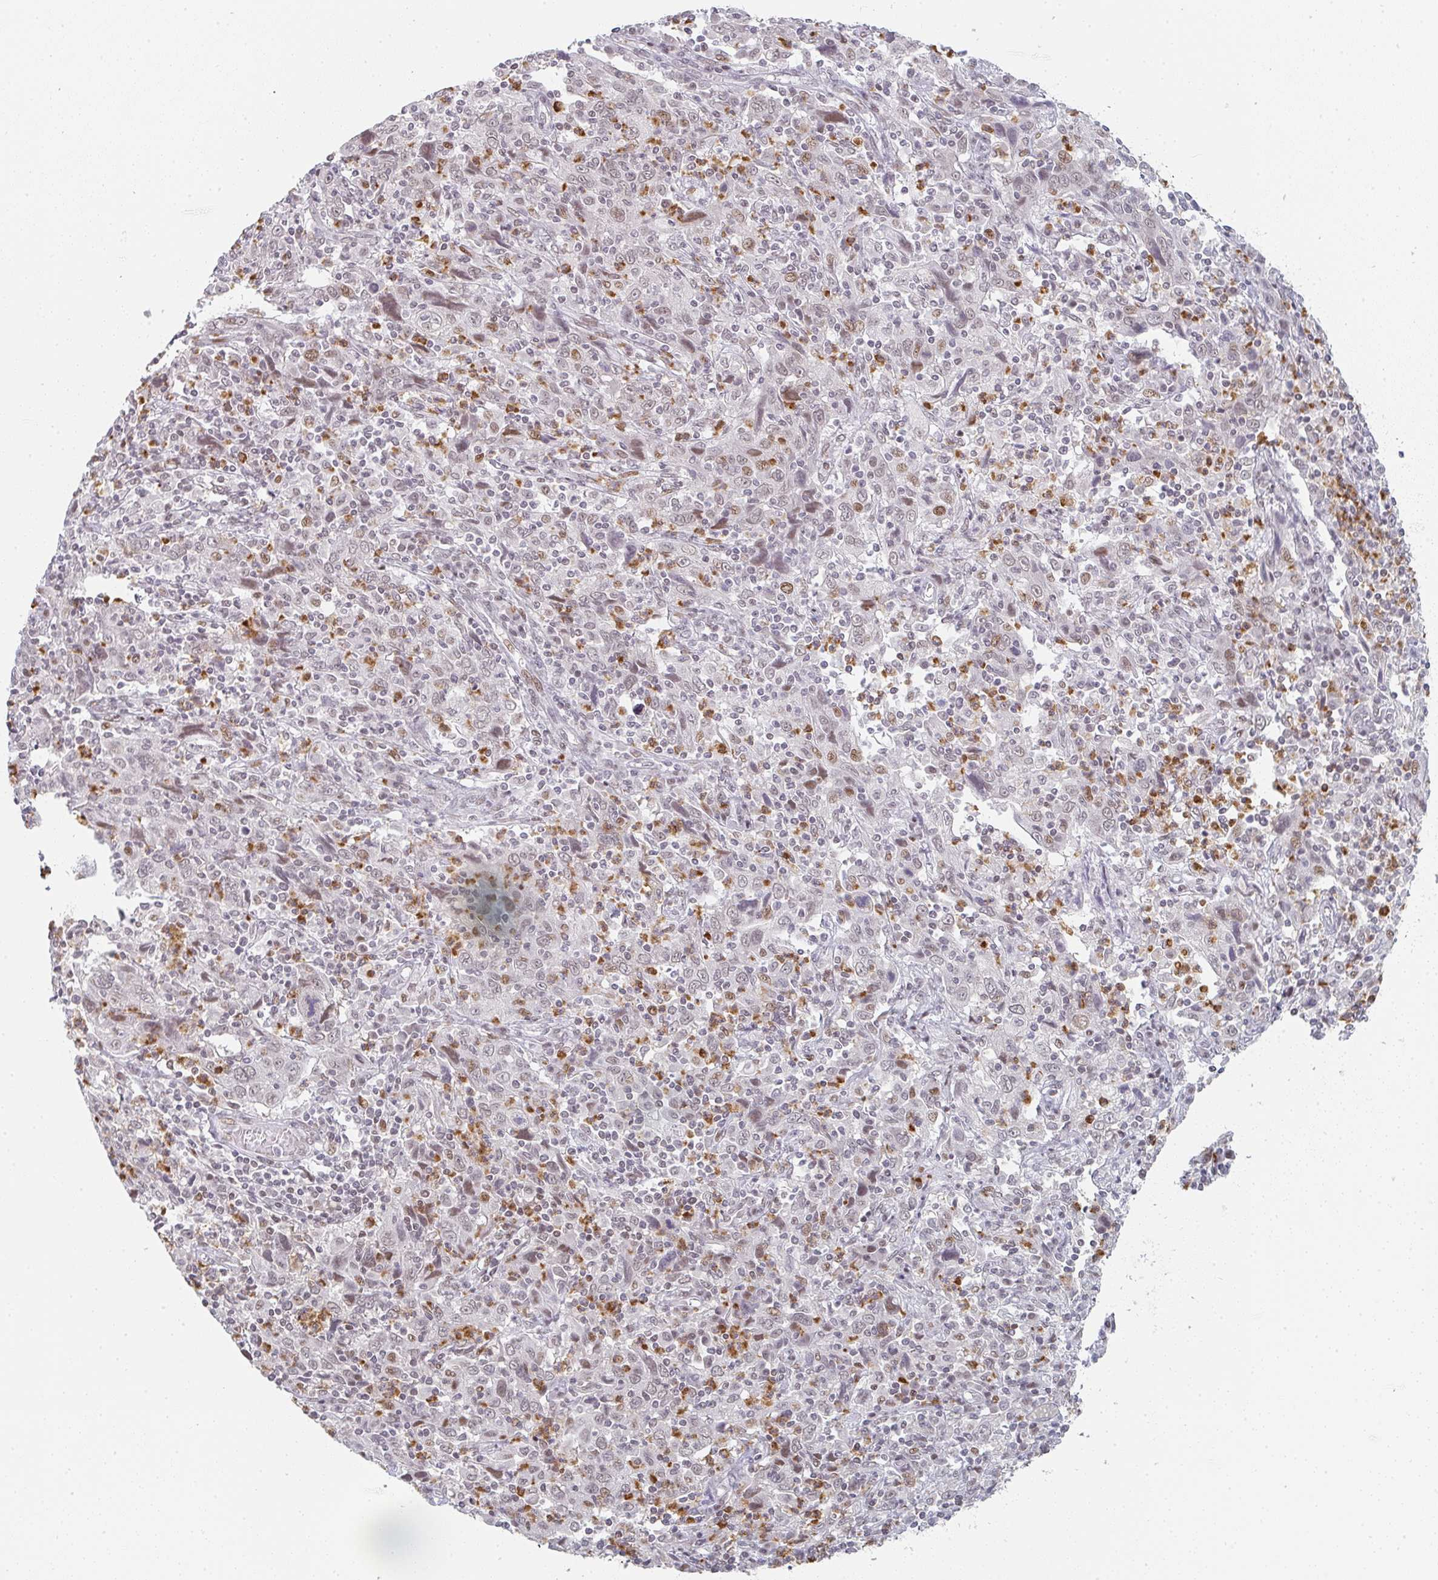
{"staining": {"intensity": "weak", "quantity": "25%-75%", "location": "nuclear"}, "tissue": "cervical cancer", "cell_type": "Tumor cells", "image_type": "cancer", "snomed": [{"axis": "morphology", "description": "Squamous cell carcinoma, NOS"}, {"axis": "topography", "description": "Cervix"}], "caption": "Immunohistochemical staining of squamous cell carcinoma (cervical) demonstrates low levels of weak nuclear positivity in about 25%-75% of tumor cells.", "gene": "LIN54", "patient": {"sex": "female", "age": 46}}